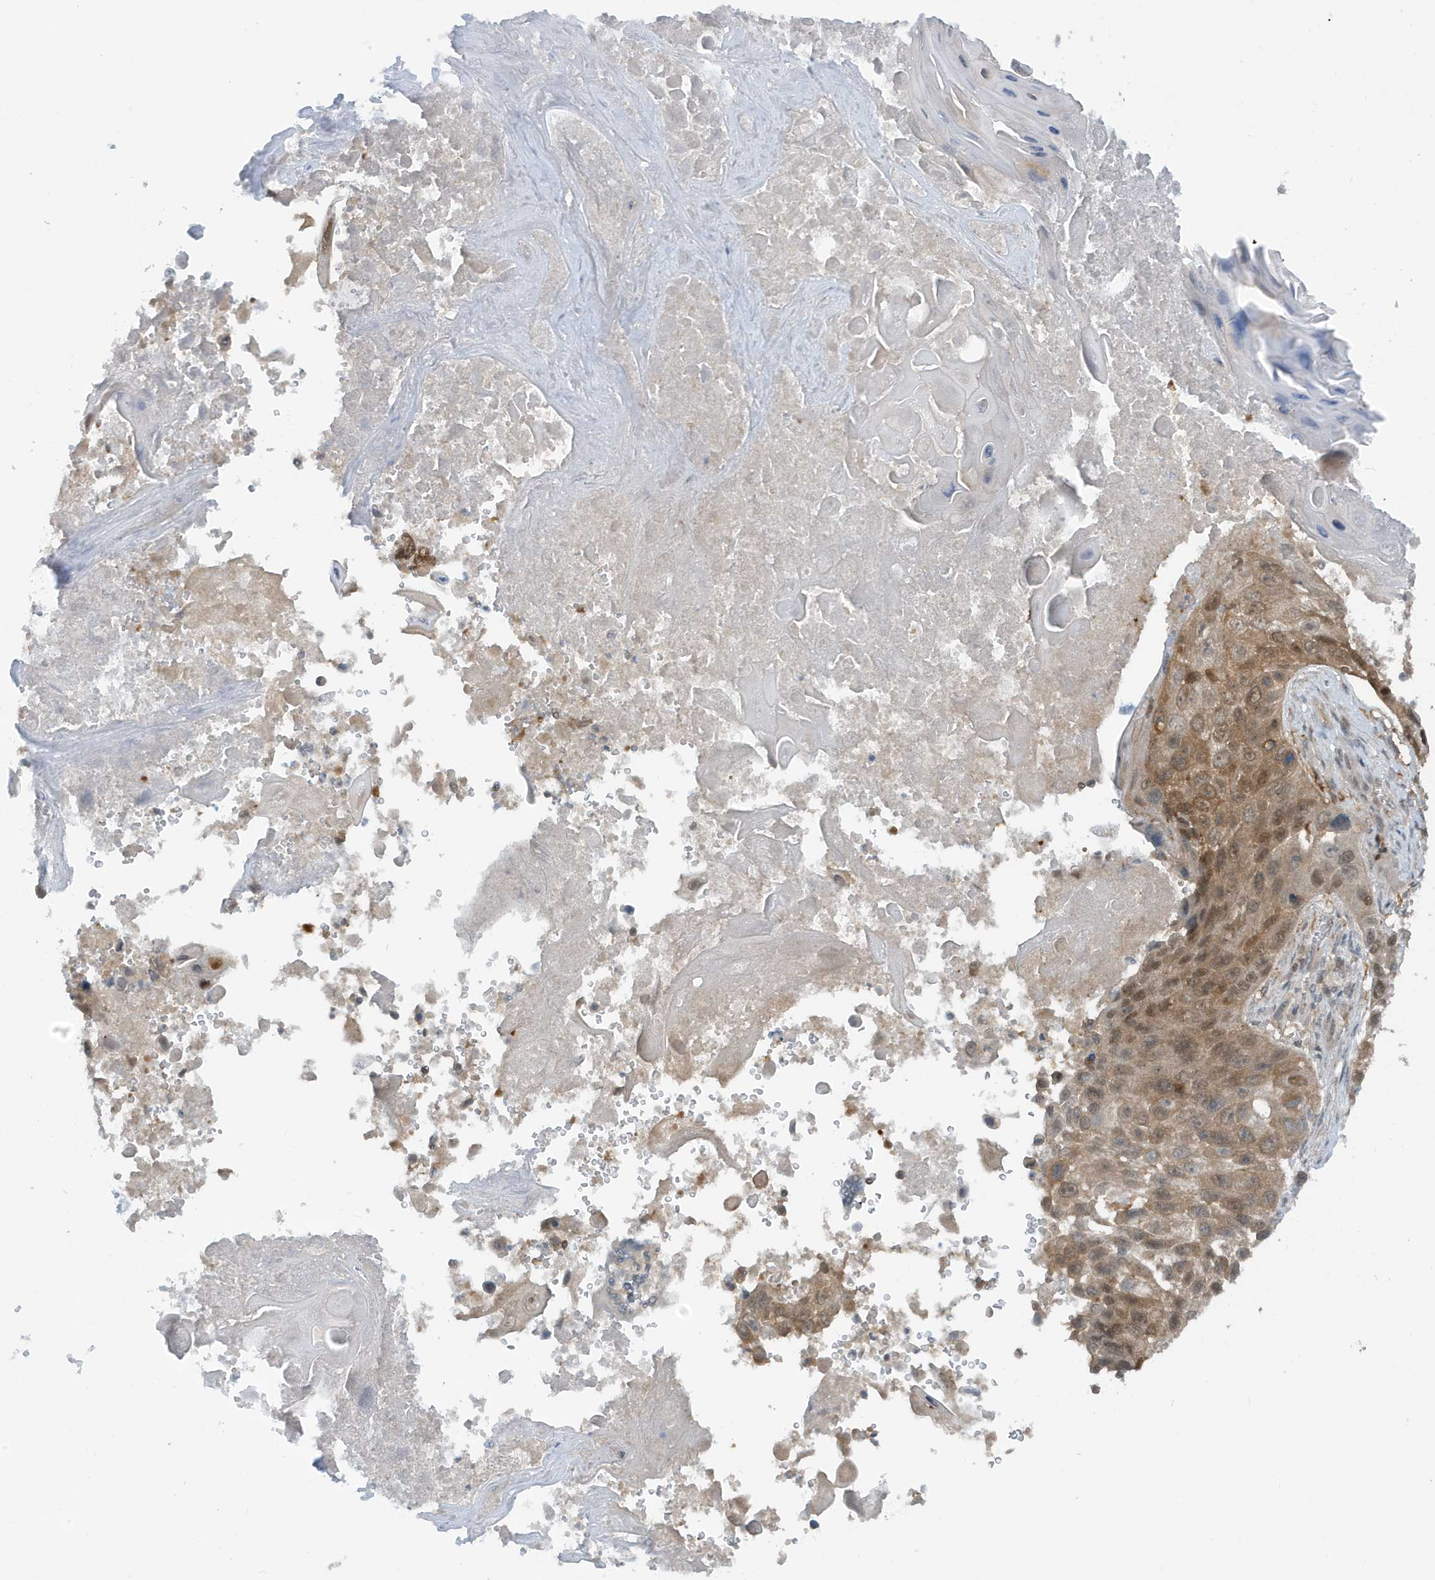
{"staining": {"intensity": "moderate", "quantity": ">75%", "location": "cytoplasmic/membranous"}, "tissue": "lung cancer", "cell_type": "Tumor cells", "image_type": "cancer", "snomed": [{"axis": "morphology", "description": "Squamous cell carcinoma, NOS"}, {"axis": "topography", "description": "Lung"}], "caption": "Tumor cells demonstrate medium levels of moderate cytoplasmic/membranous staining in about >75% of cells in lung squamous cell carcinoma.", "gene": "OGA", "patient": {"sex": "male", "age": 61}}